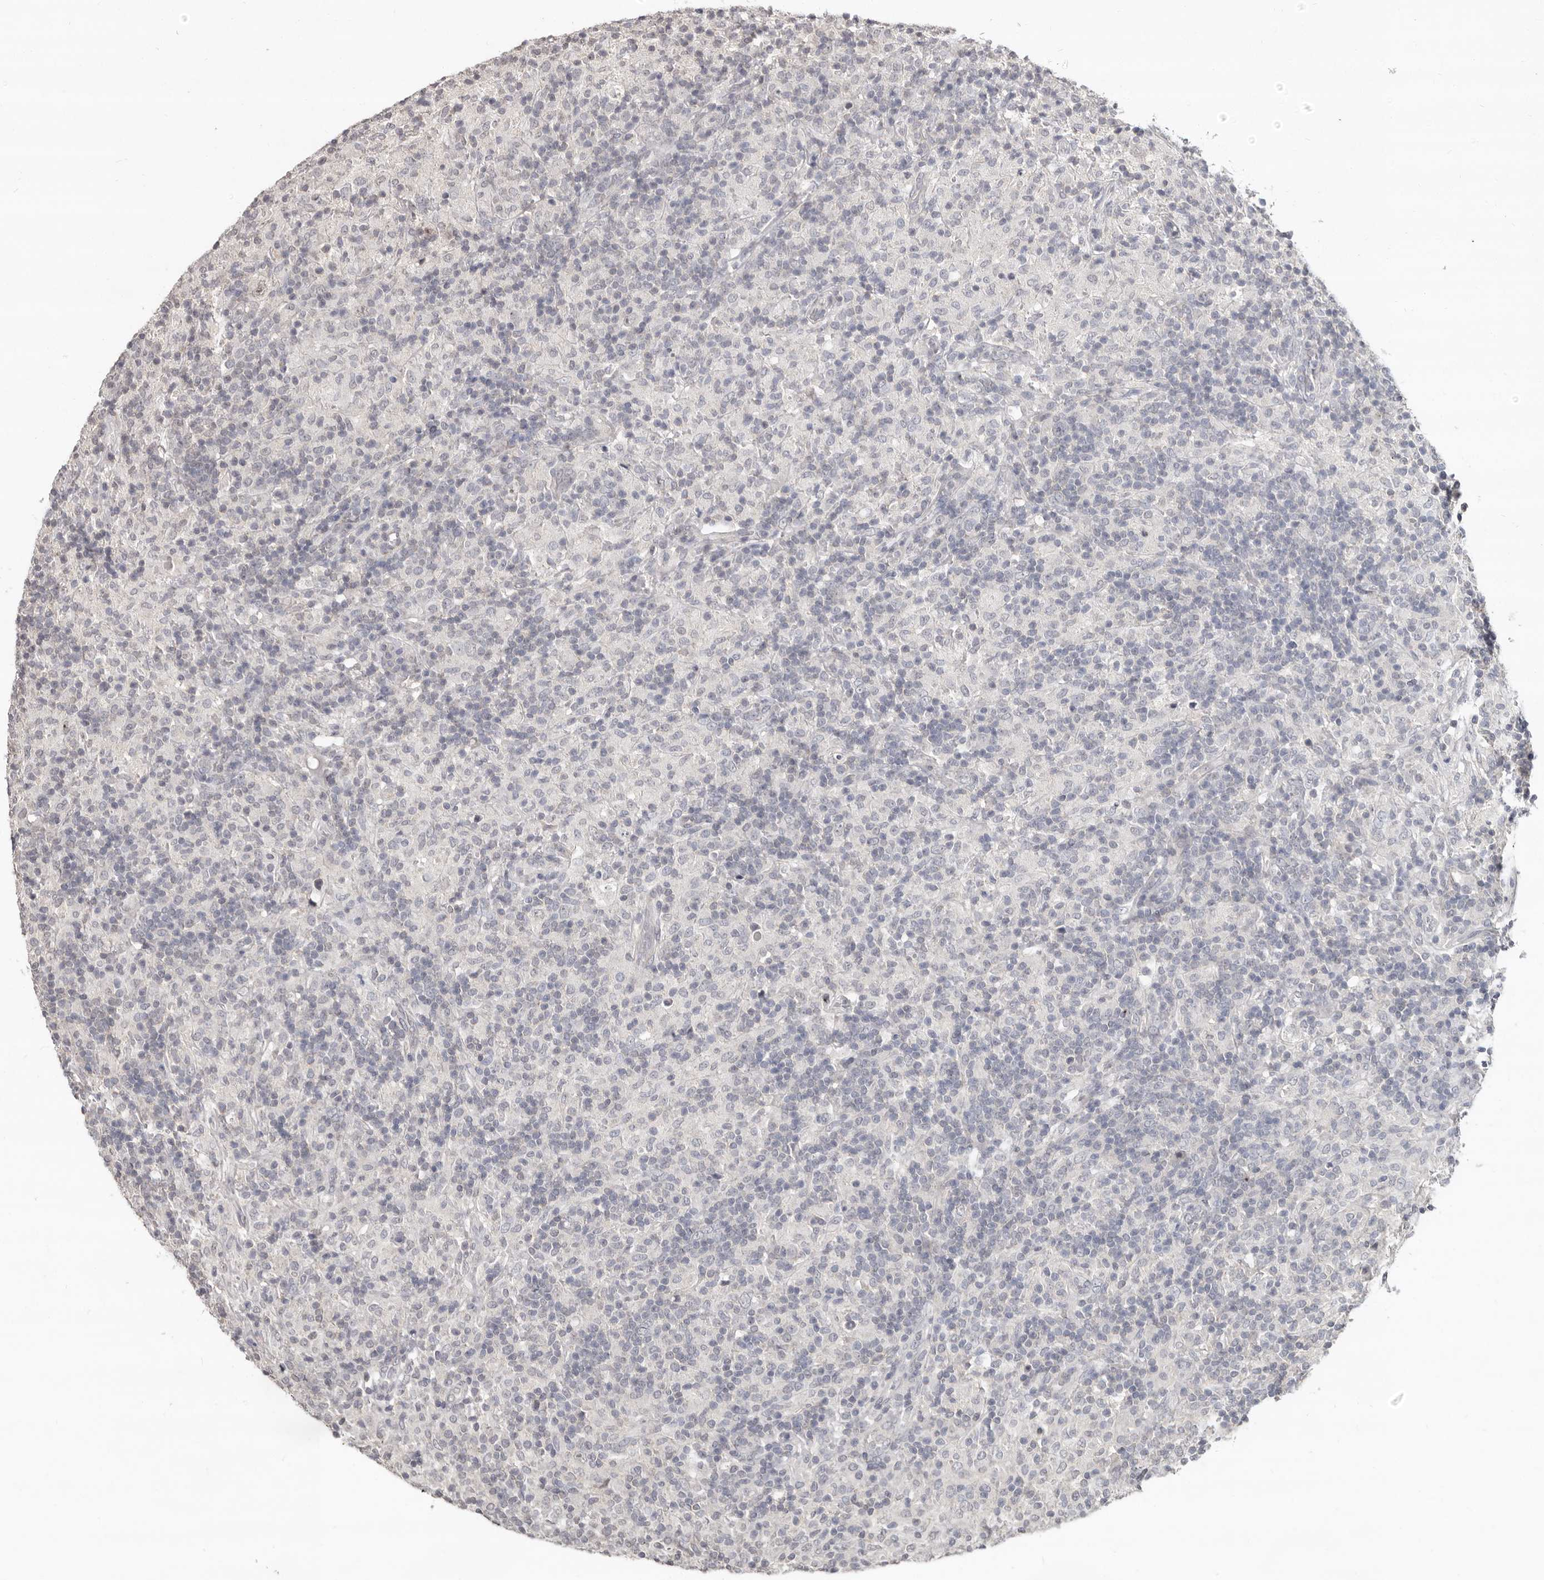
{"staining": {"intensity": "negative", "quantity": "none", "location": "none"}, "tissue": "lymphoma", "cell_type": "Tumor cells", "image_type": "cancer", "snomed": [{"axis": "morphology", "description": "Hodgkin's disease, NOS"}, {"axis": "topography", "description": "Lymph node"}], "caption": "Lymphoma was stained to show a protein in brown. There is no significant staining in tumor cells.", "gene": "LINGO2", "patient": {"sex": "male", "age": 70}}